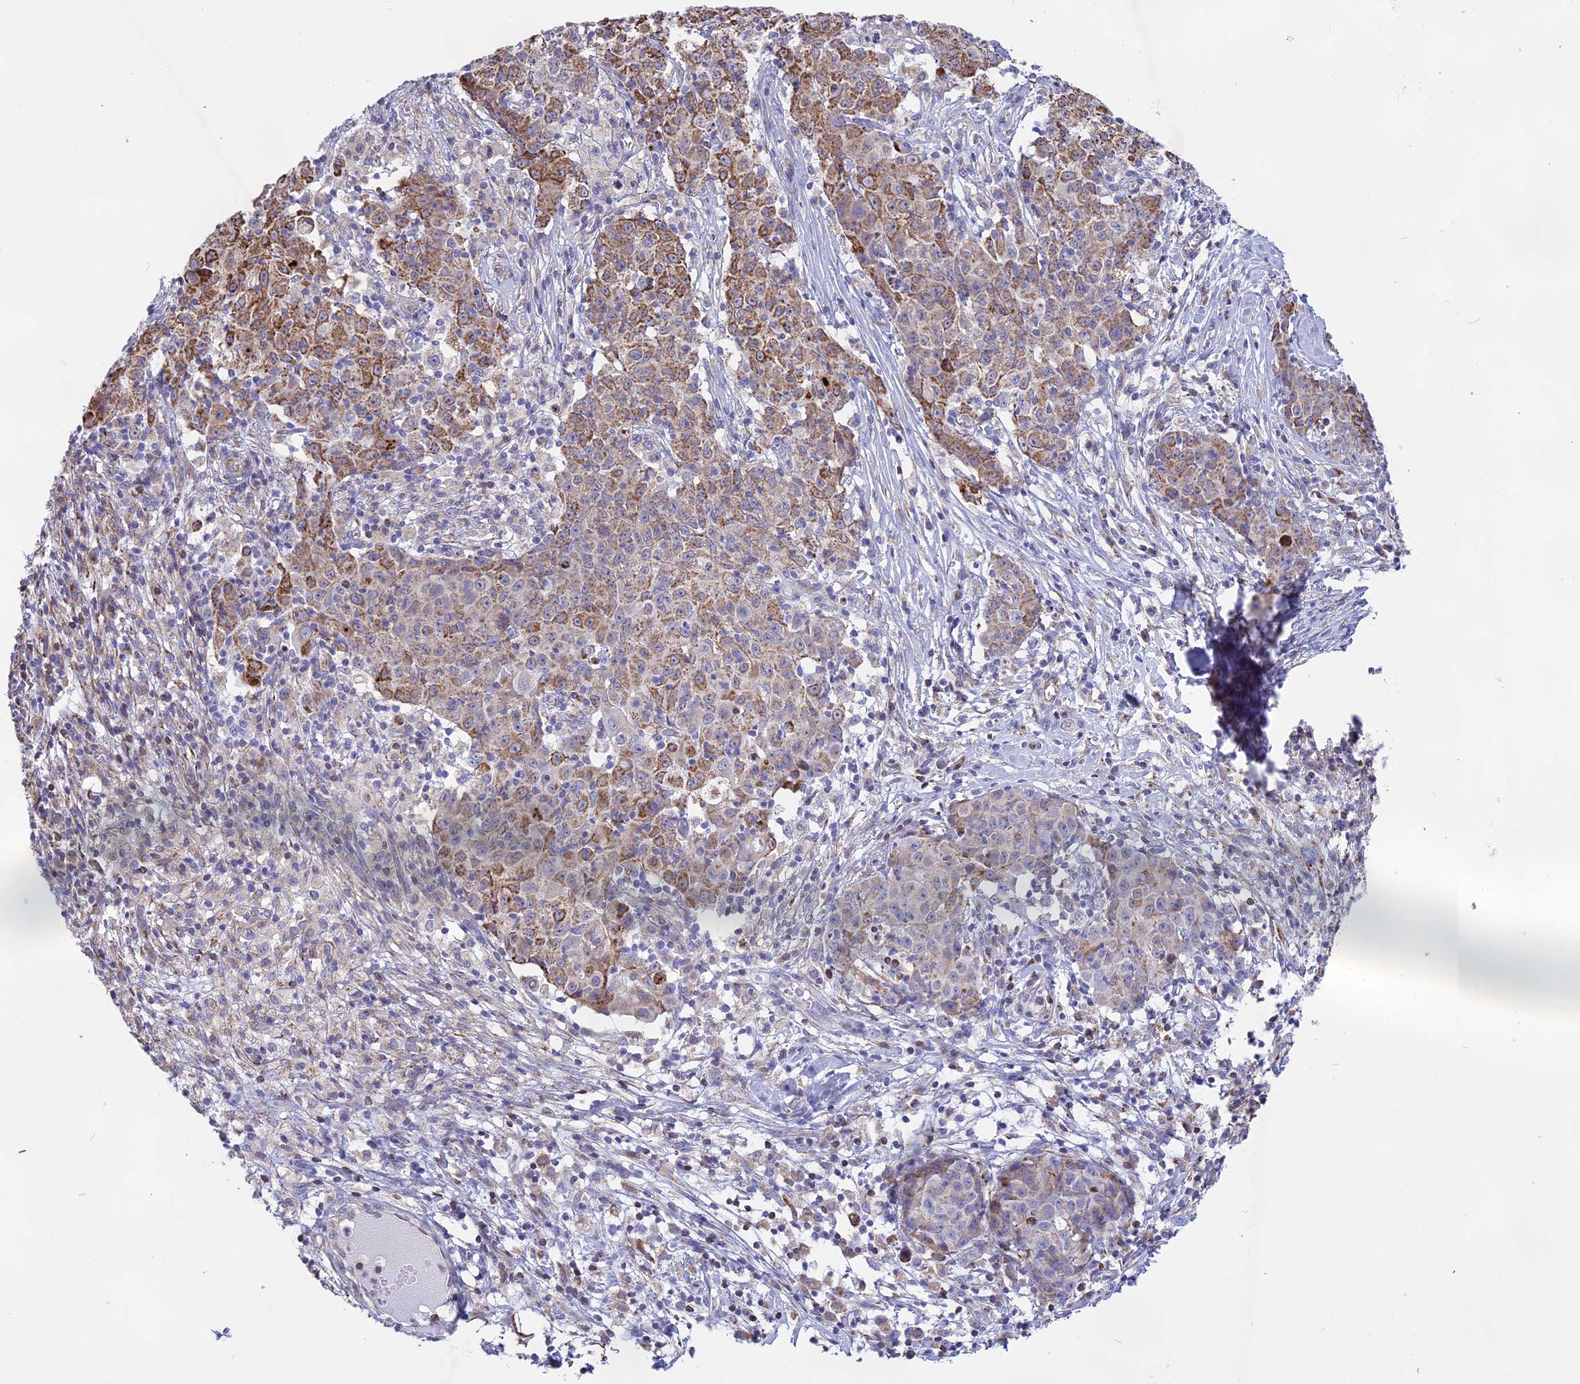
{"staining": {"intensity": "moderate", "quantity": "25%-75%", "location": "cytoplasmic/membranous"}, "tissue": "ovarian cancer", "cell_type": "Tumor cells", "image_type": "cancer", "snomed": [{"axis": "morphology", "description": "Carcinoma, endometroid"}, {"axis": "topography", "description": "Ovary"}], "caption": "Human ovarian endometroid carcinoma stained with a protein marker displays moderate staining in tumor cells.", "gene": "DOC2B", "patient": {"sex": "female", "age": 42}}